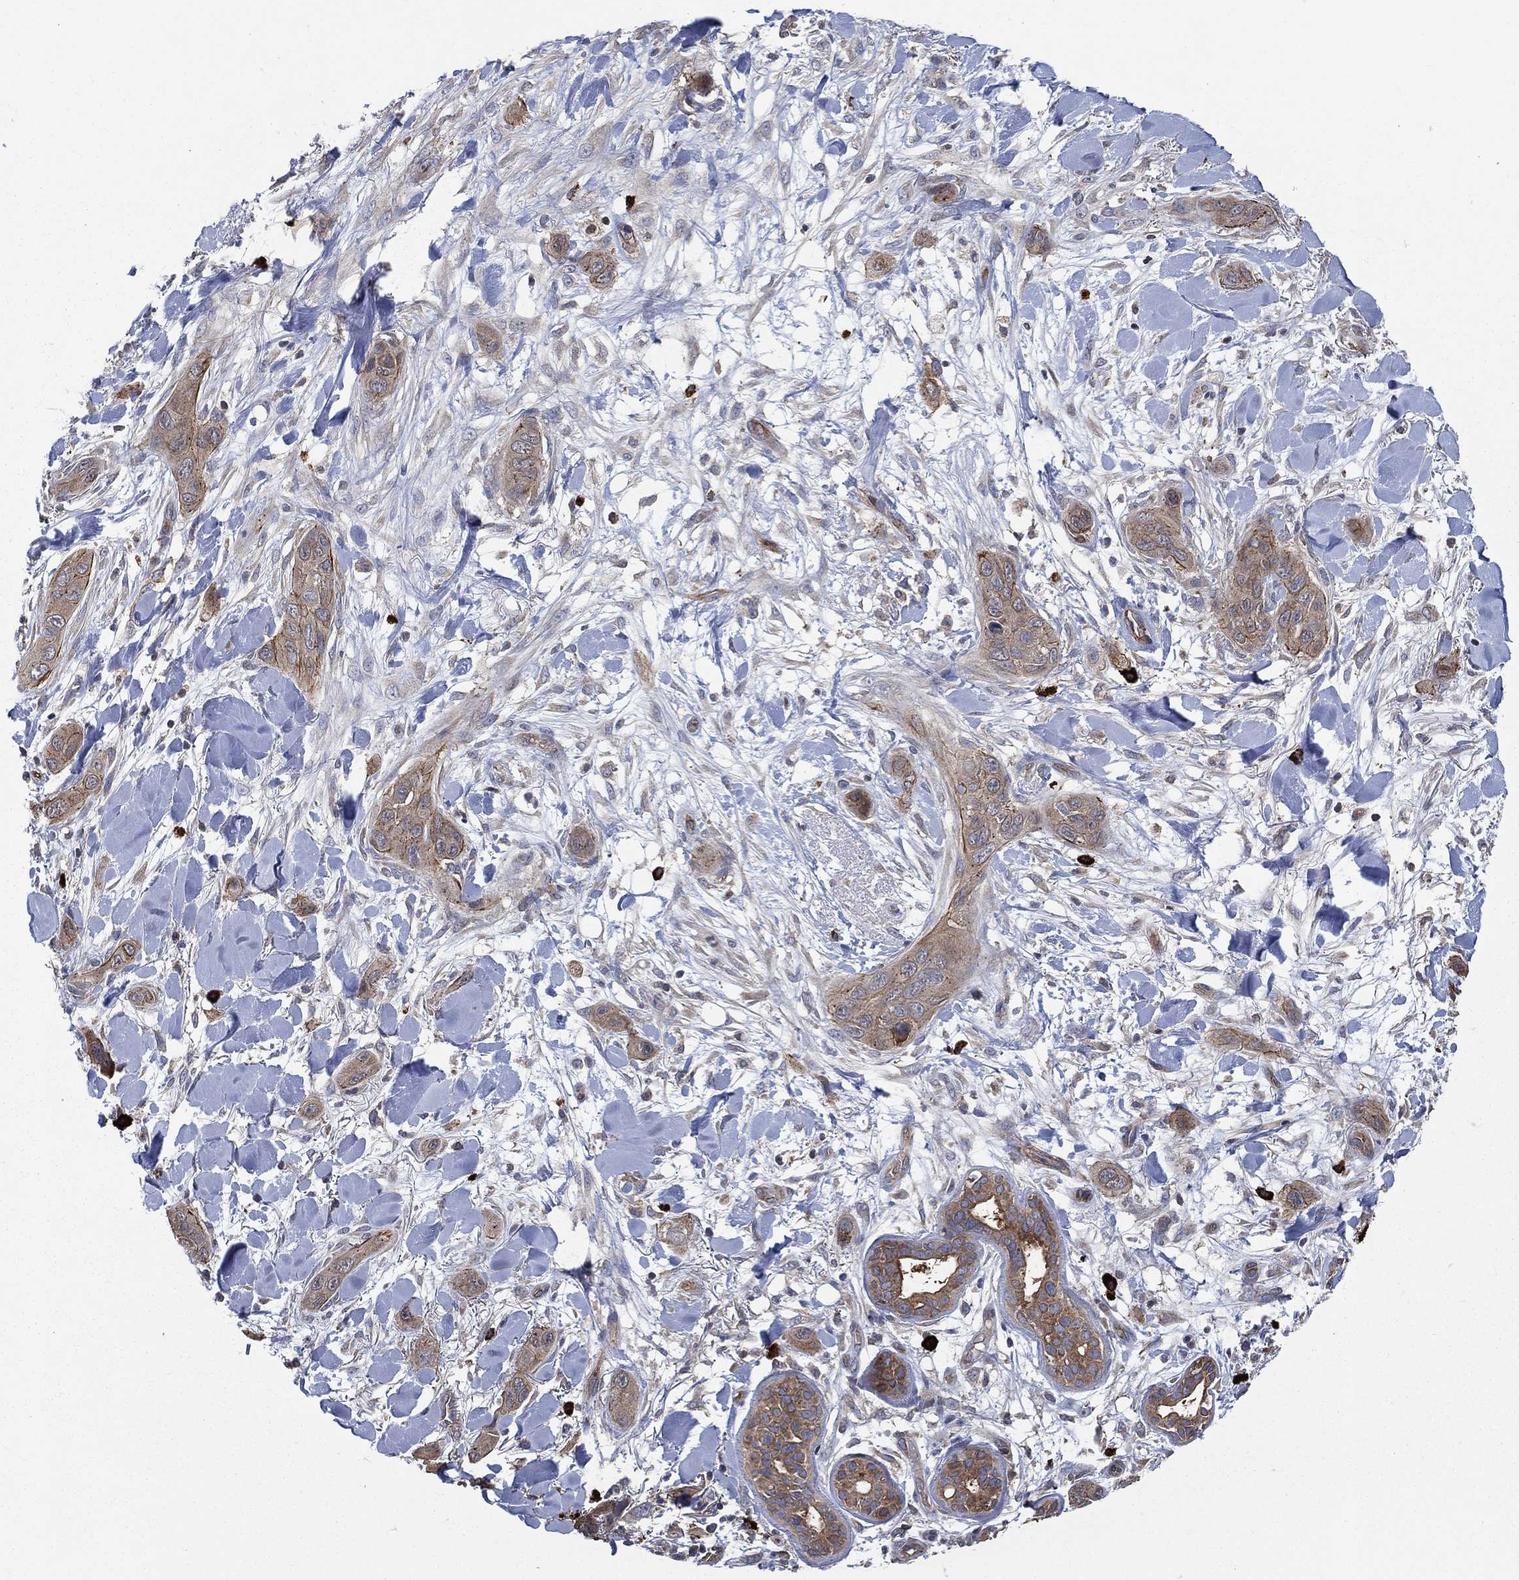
{"staining": {"intensity": "weak", "quantity": ">75%", "location": "cytoplasmic/membranous"}, "tissue": "skin cancer", "cell_type": "Tumor cells", "image_type": "cancer", "snomed": [{"axis": "morphology", "description": "Squamous cell carcinoma, NOS"}, {"axis": "topography", "description": "Skin"}], "caption": "The histopathology image demonstrates a brown stain indicating the presence of a protein in the cytoplasmic/membranous of tumor cells in skin cancer (squamous cell carcinoma).", "gene": "SMPD3", "patient": {"sex": "male", "age": 78}}